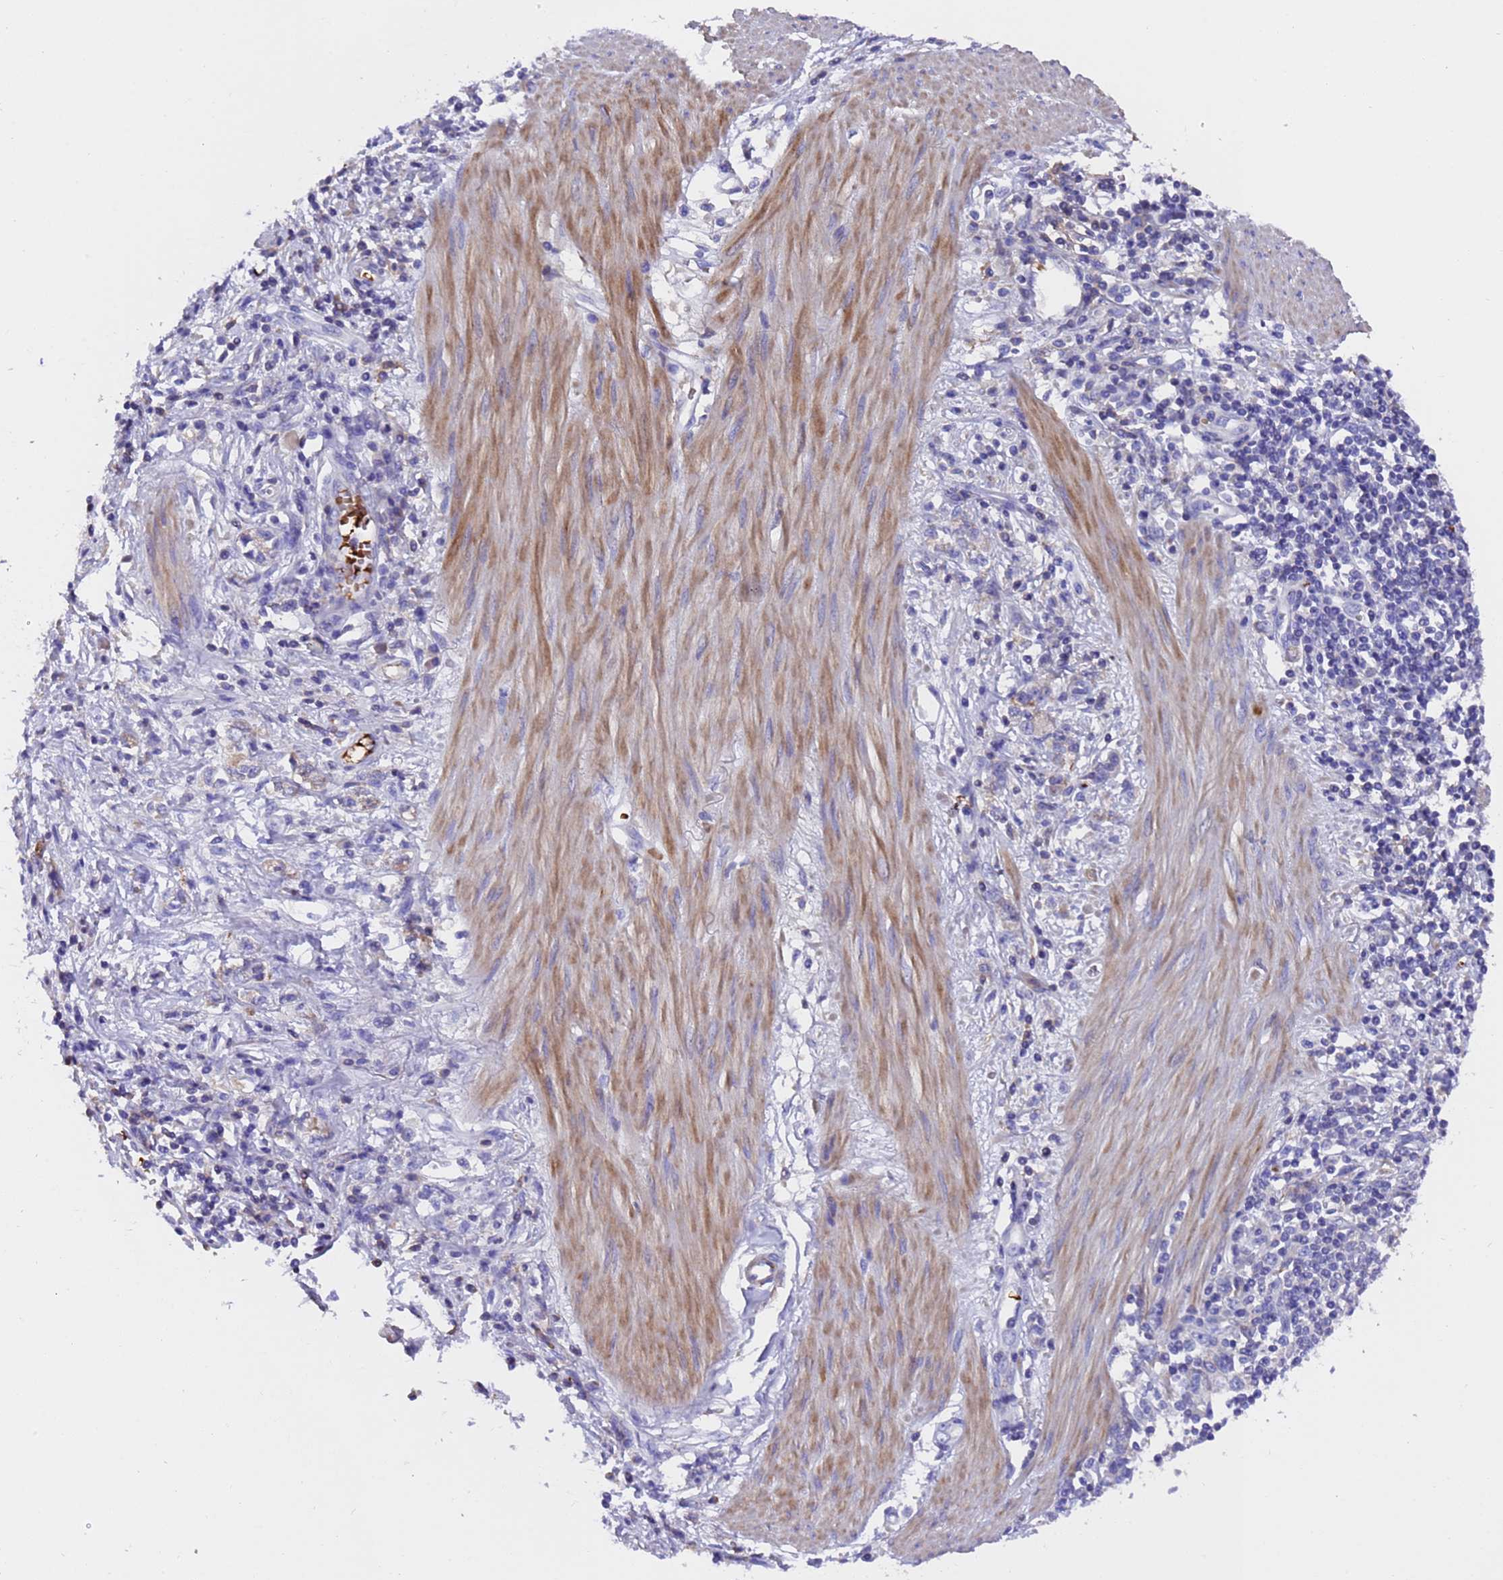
{"staining": {"intensity": "negative", "quantity": "none", "location": "none"}, "tissue": "stomach cancer", "cell_type": "Tumor cells", "image_type": "cancer", "snomed": [{"axis": "morphology", "description": "Adenocarcinoma, NOS"}, {"axis": "topography", "description": "Stomach"}], "caption": "The histopathology image shows no significant staining in tumor cells of stomach cancer (adenocarcinoma).", "gene": "ELP6", "patient": {"sex": "female", "age": 76}}